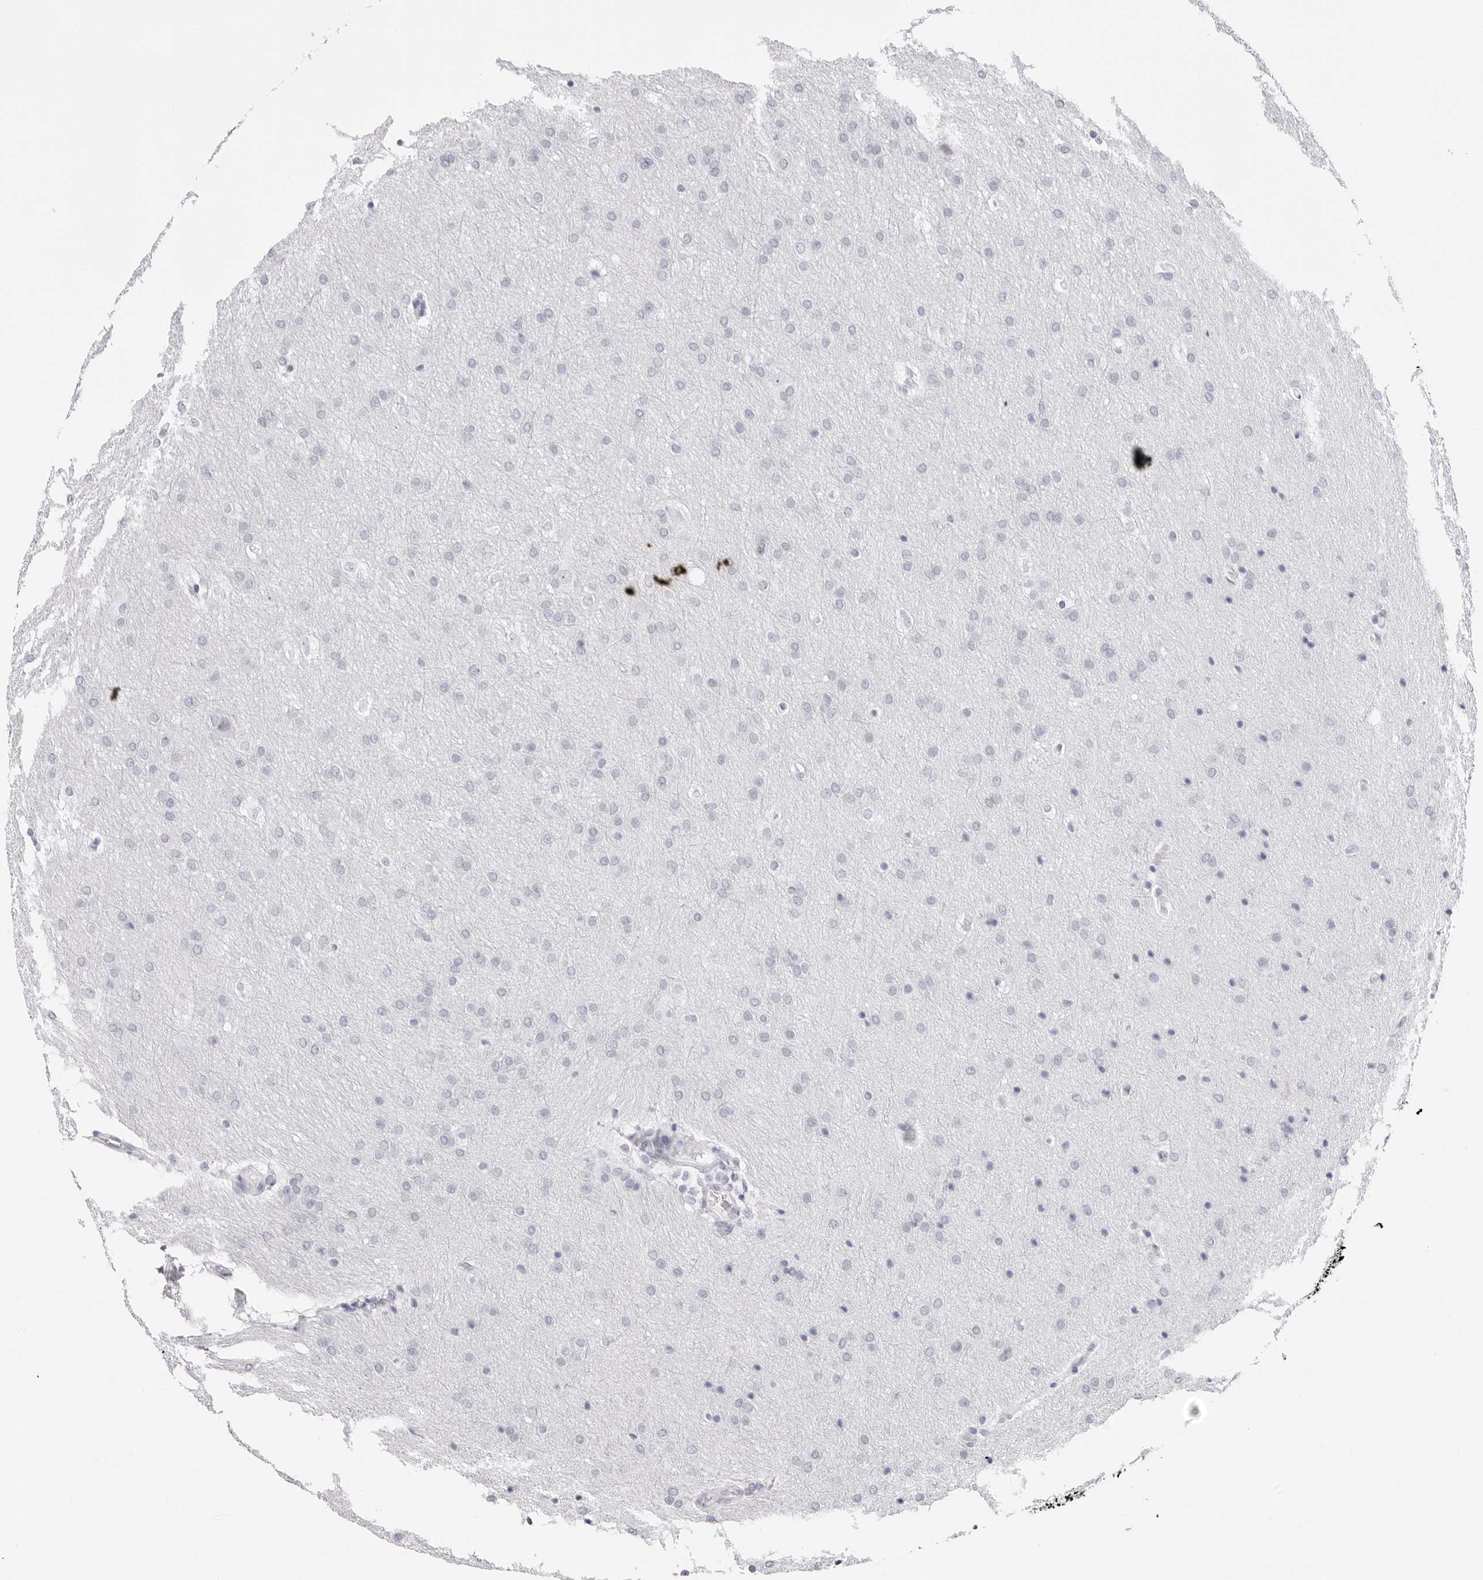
{"staining": {"intensity": "negative", "quantity": "none", "location": "none"}, "tissue": "glioma", "cell_type": "Tumor cells", "image_type": "cancer", "snomed": [{"axis": "morphology", "description": "Glioma, malignant, Low grade"}, {"axis": "topography", "description": "Brain"}], "caption": "Immunohistochemical staining of human glioma reveals no significant expression in tumor cells.", "gene": "NASP", "patient": {"sex": "female", "age": 37}}